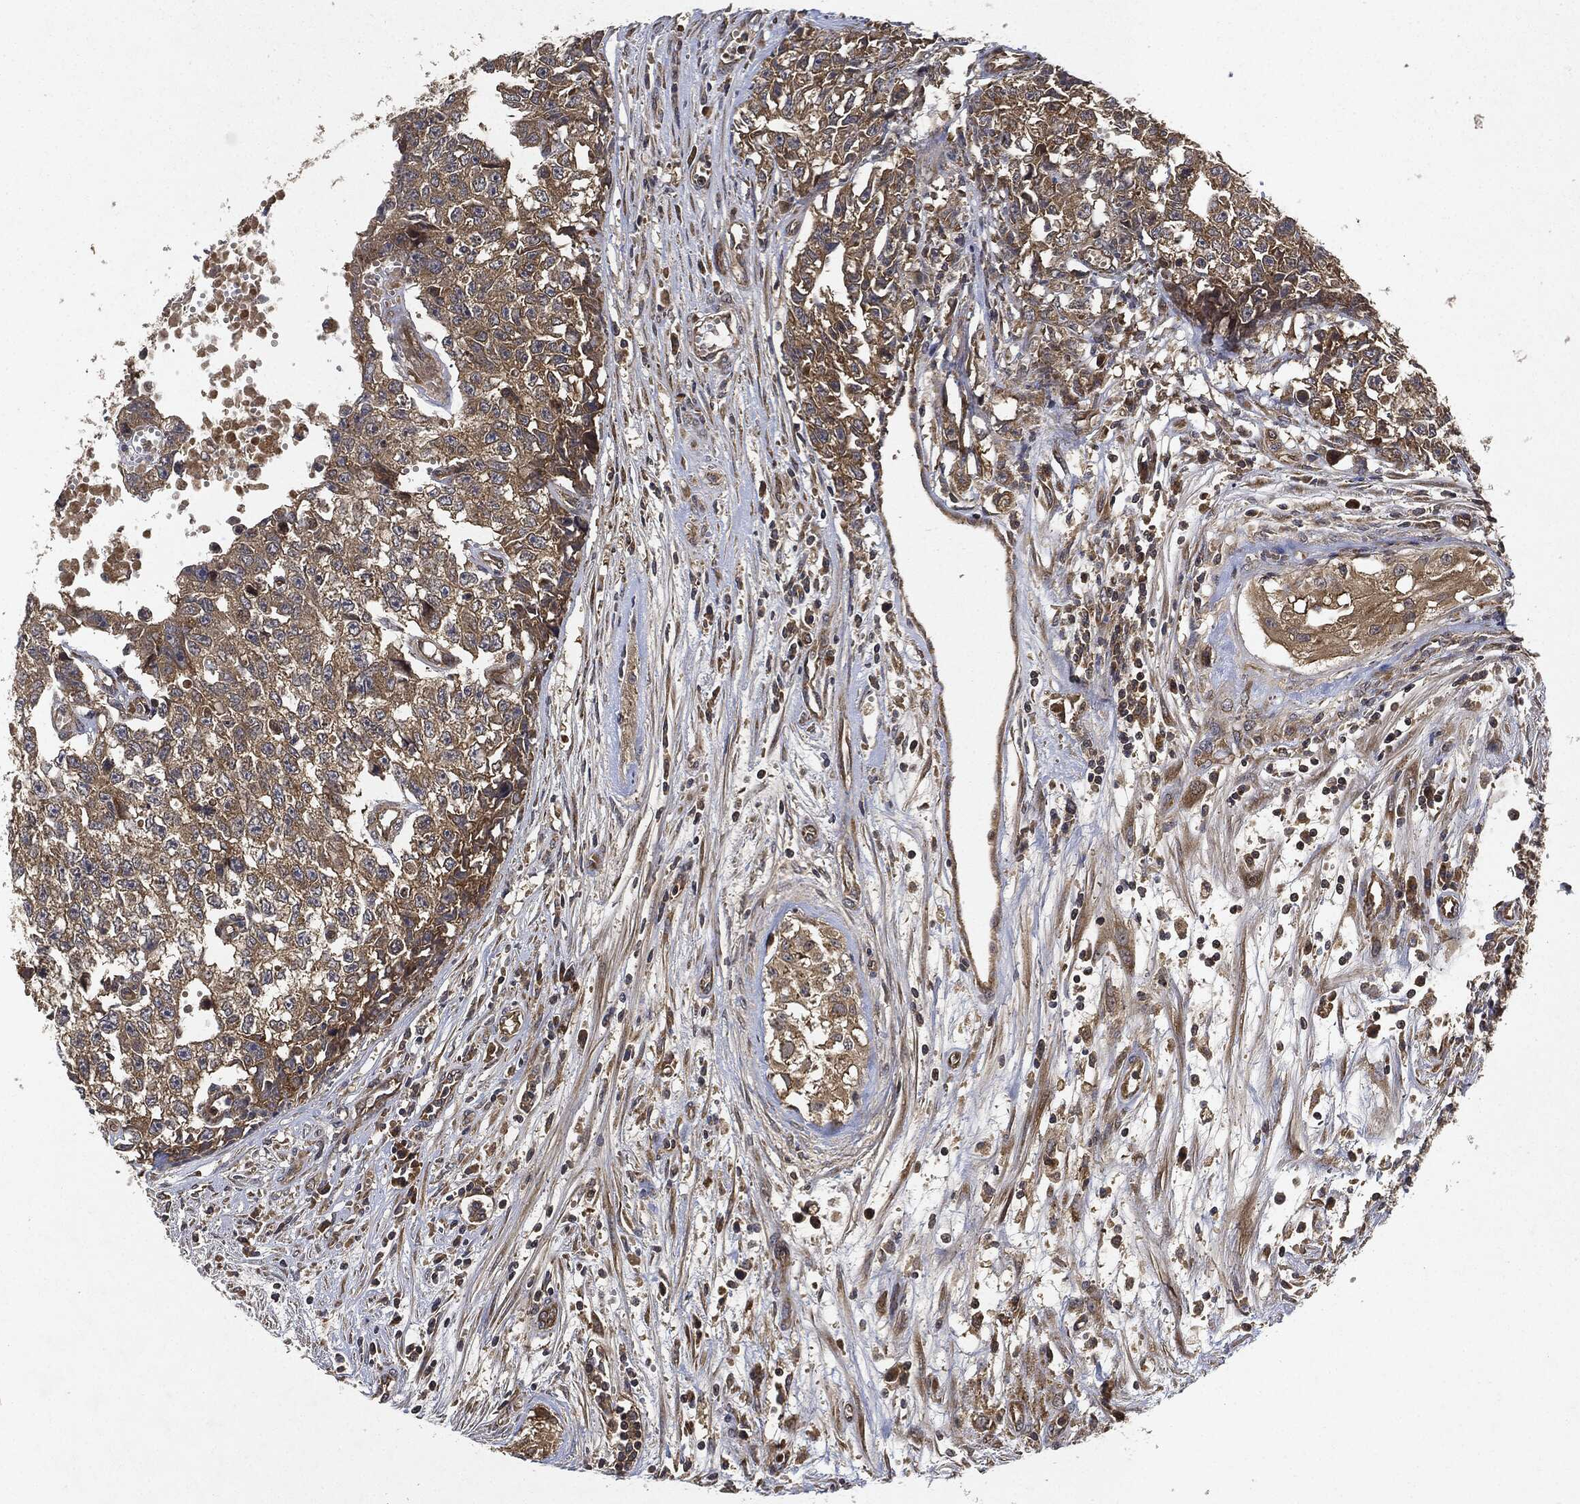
{"staining": {"intensity": "weak", "quantity": ">75%", "location": "cytoplasmic/membranous"}, "tissue": "testis cancer", "cell_type": "Tumor cells", "image_type": "cancer", "snomed": [{"axis": "morphology", "description": "Seminoma, NOS"}, {"axis": "morphology", "description": "Carcinoma, Embryonal, NOS"}, {"axis": "topography", "description": "Testis"}], "caption": "A histopathology image of human testis cancer (seminoma) stained for a protein exhibits weak cytoplasmic/membranous brown staining in tumor cells. Using DAB (brown) and hematoxylin (blue) stains, captured at high magnification using brightfield microscopy.", "gene": "MLST8", "patient": {"sex": "male", "age": 22}}